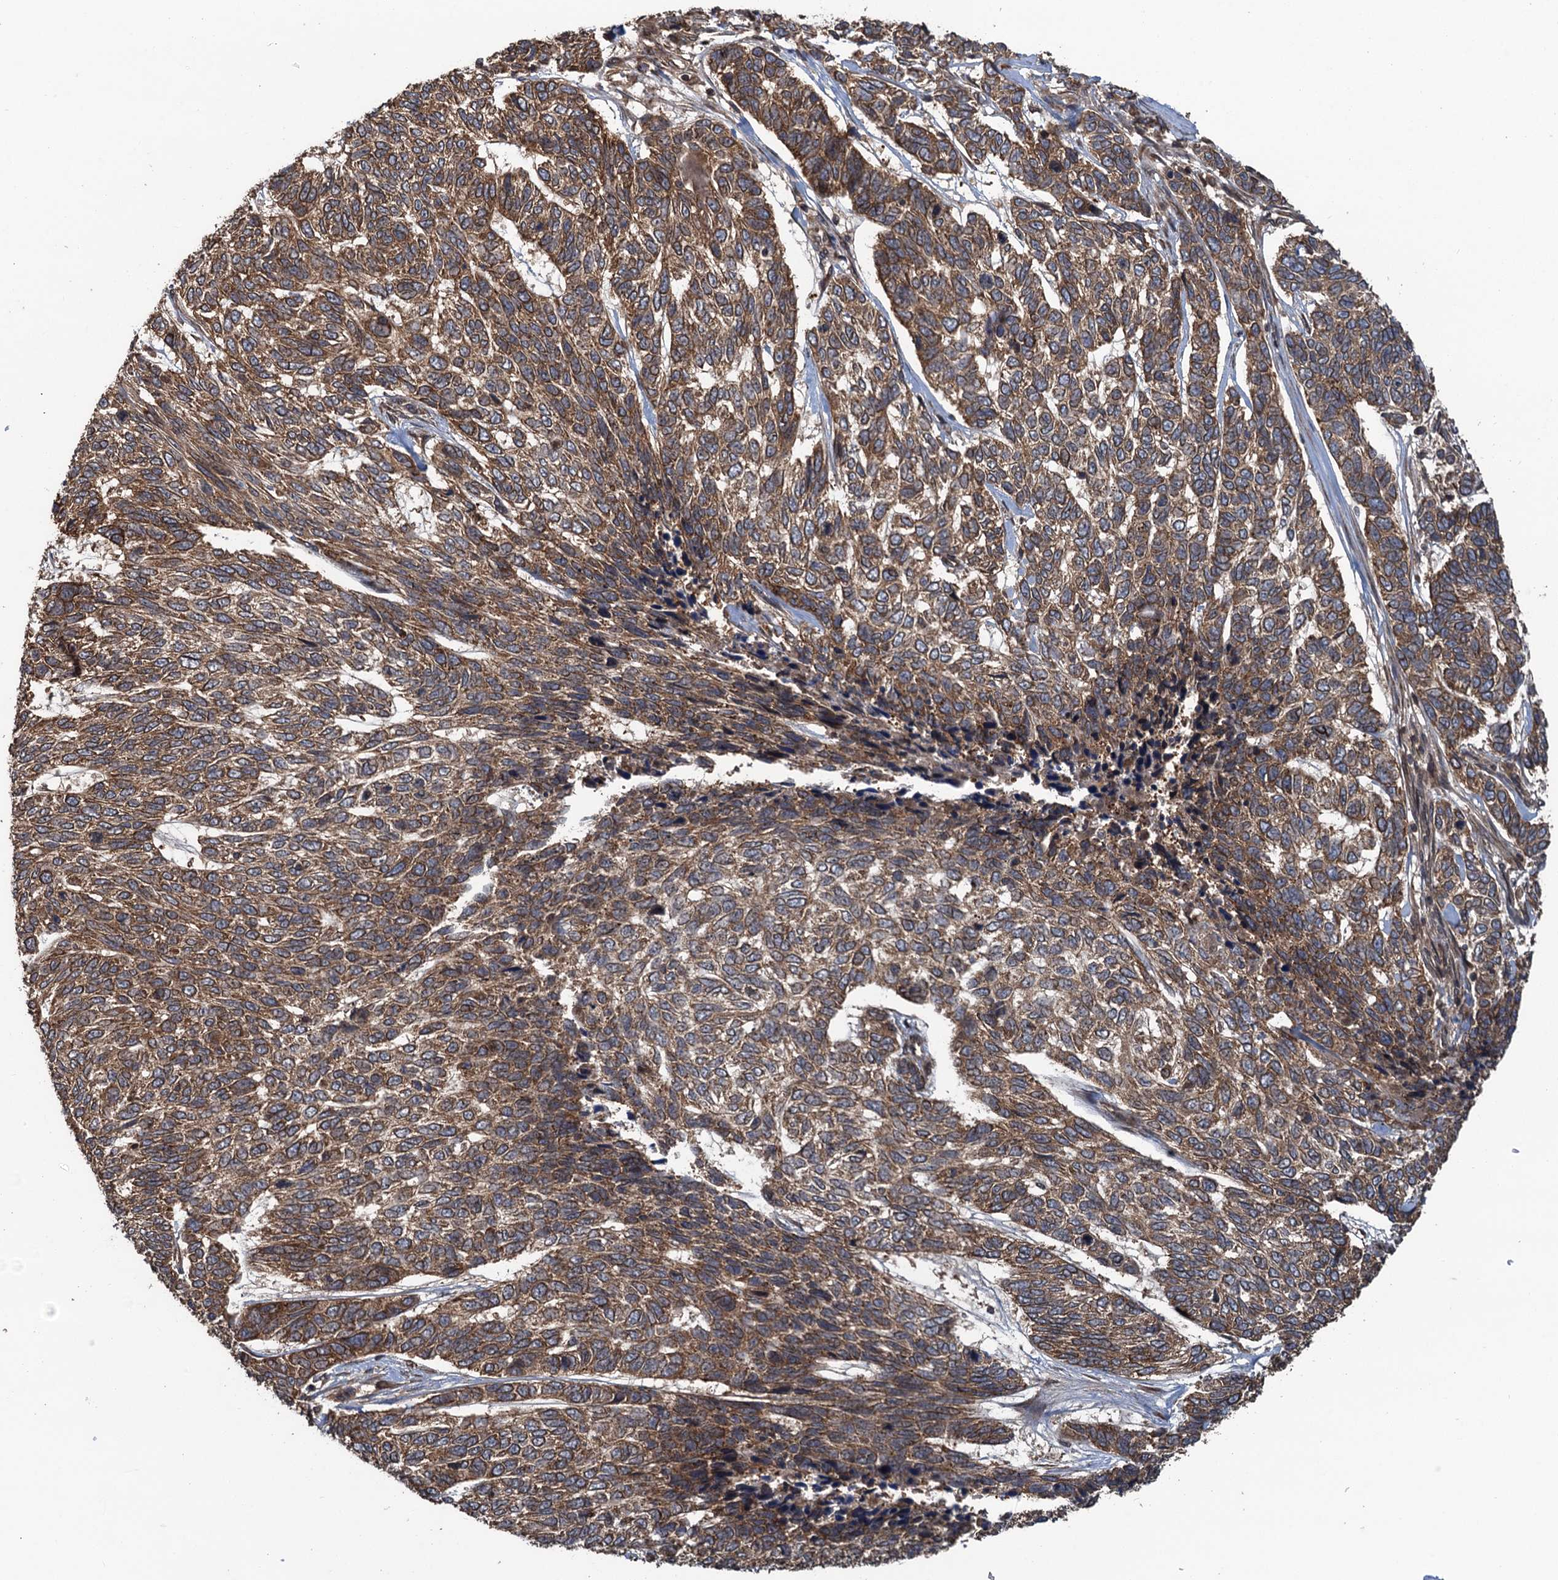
{"staining": {"intensity": "moderate", "quantity": ">75%", "location": "cytoplasmic/membranous"}, "tissue": "skin cancer", "cell_type": "Tumor cells", "image_type": "cancer", "snomed": [{"axis": "morphology", "description": "Basal cell carcinoma"}, {"axis": "topography", "description": "Skin"}], "caption": "IHC image of skin basal cell carcinoma stained for a protein (brown), which reveals medium levels of moderate cytoplasmic/membranous expression in approximately >75% of tumor cells.", "gene": "GLE1", "patient": {"sex": "female", "age": 65}}